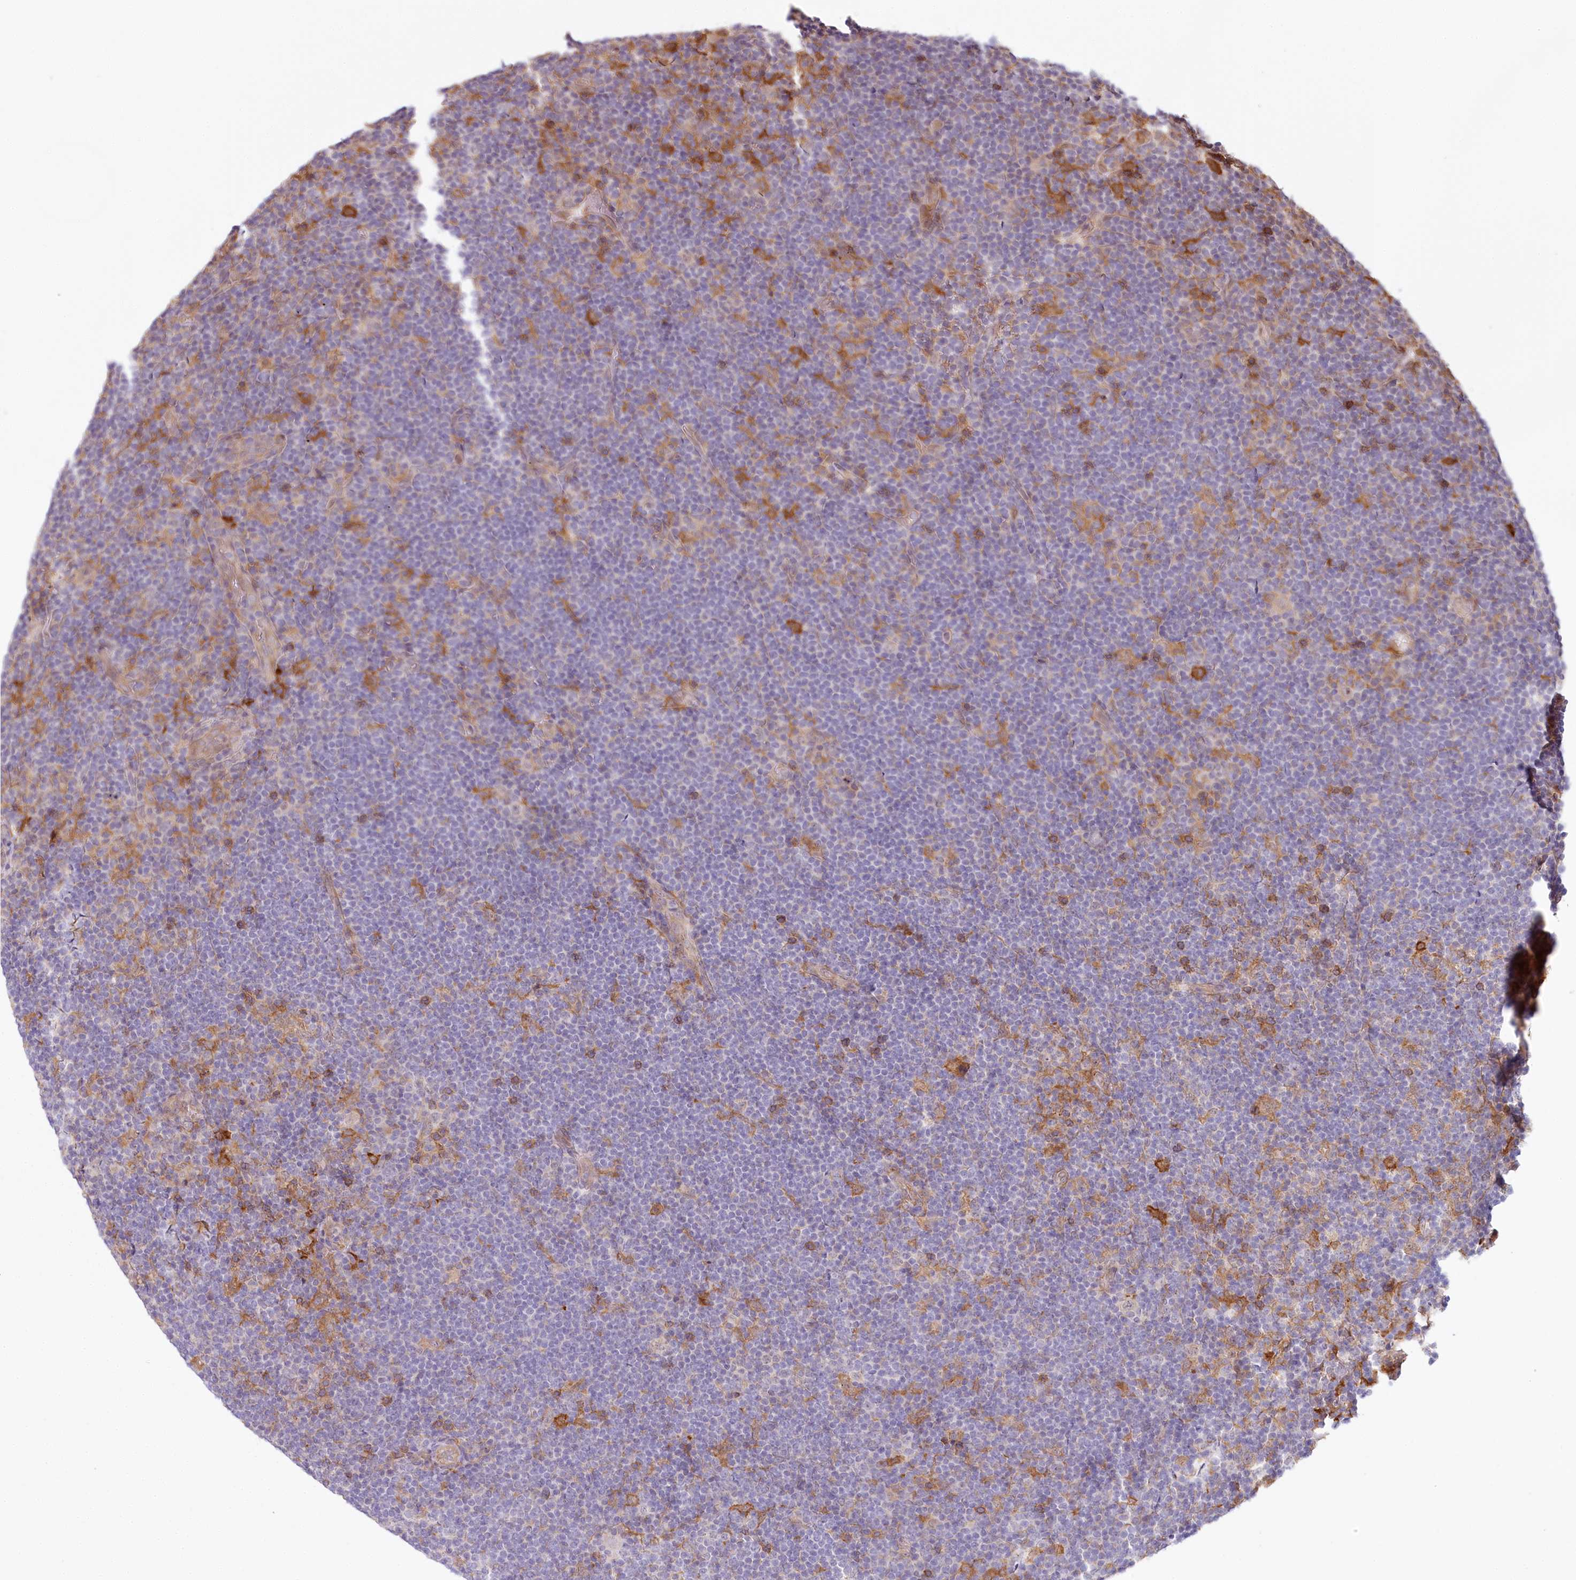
{"staining": {"intensity": "negative", "quantity": "none", "location": "none"}, "tissue": "lymphoma", "cell_type": "Tumor cells", "image_type": "cancer", "snomed": [{"axis": "morphology", "description": "Hodgkin's disease, NOS"}, {"axis": "topography", "description": "Lymph node"}], "caption": "Immunohistochemistry (IHC) photomicrograph of human lymphoma stained for a protein (brown), which reveals no staining in tumor cells.", "gene": "TUBGCP2", "patient": {"sex": "female", "age": 57}}